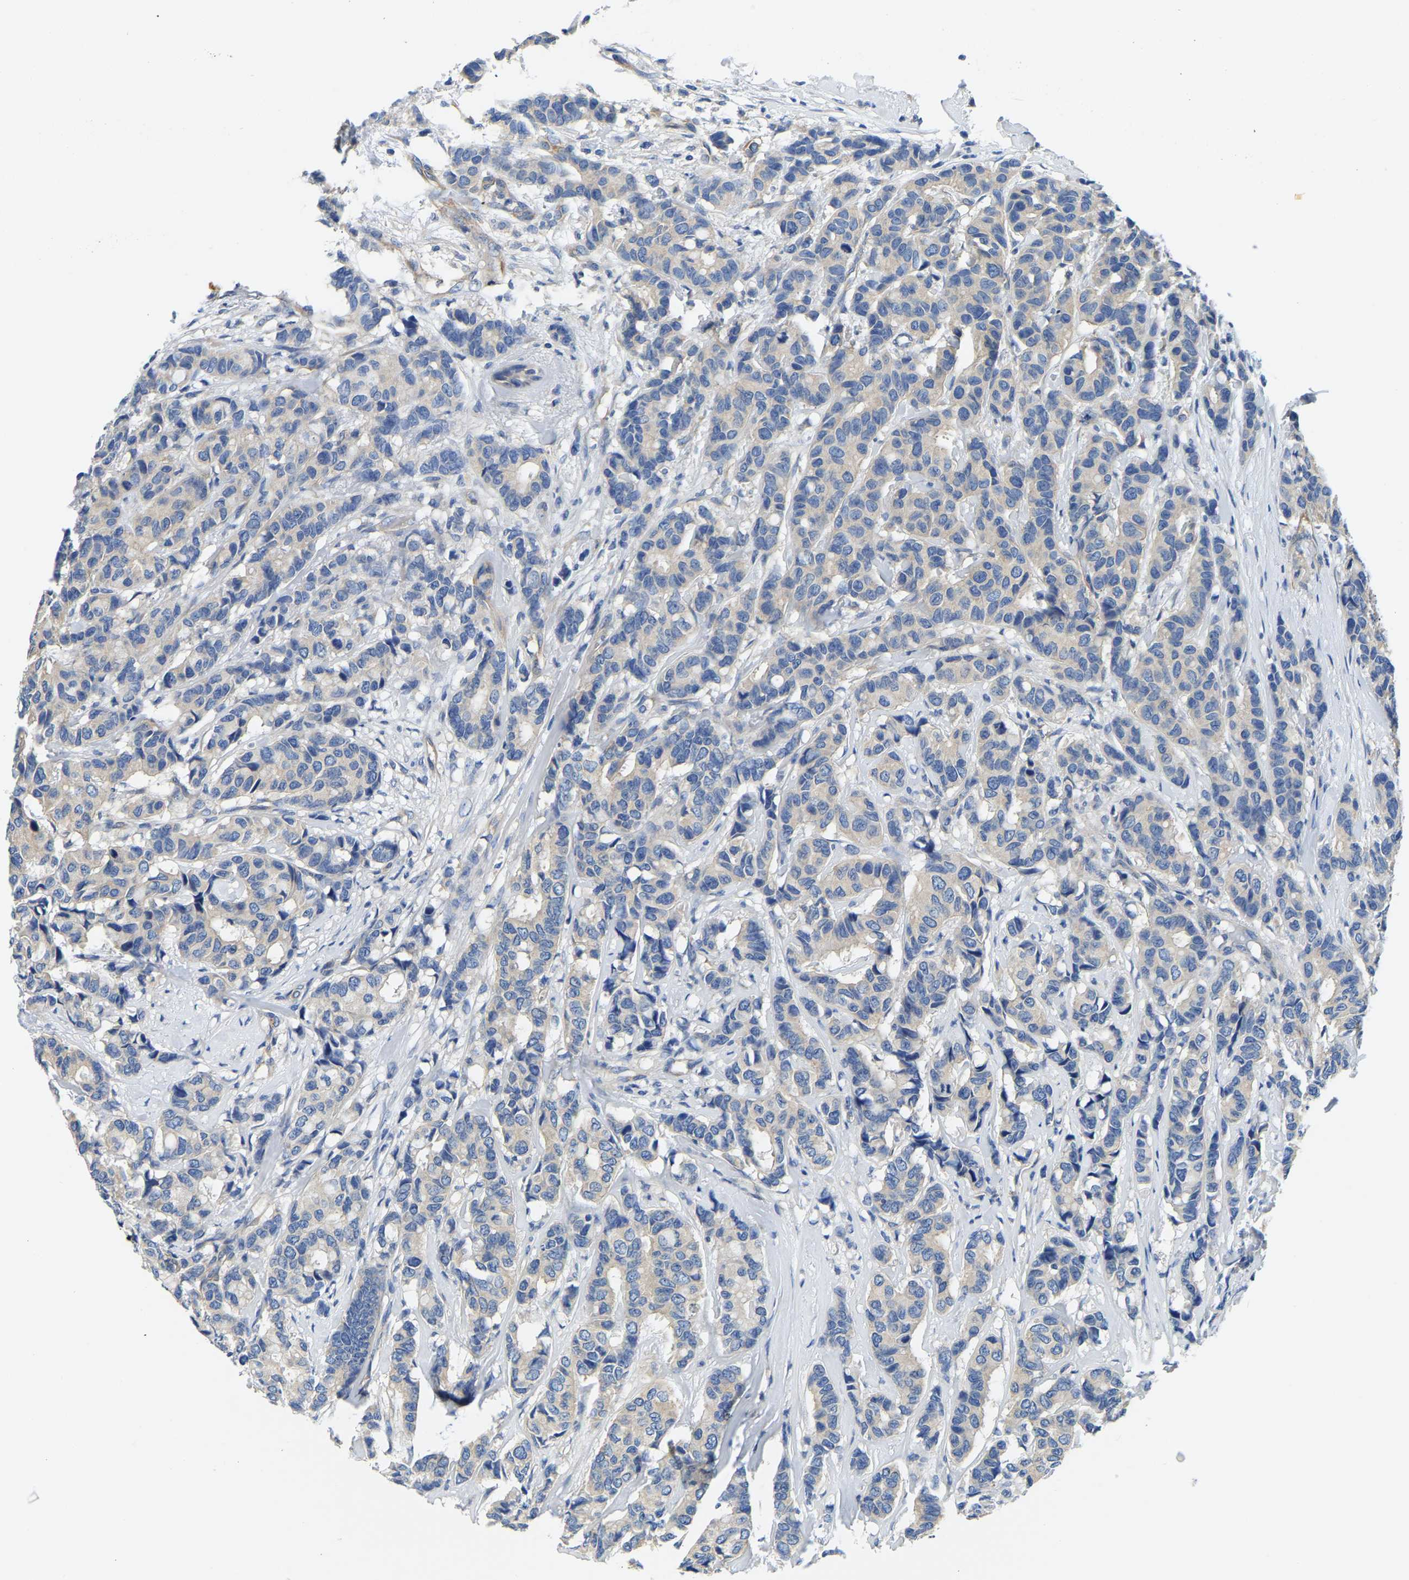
{"staining": {"intensity": "negative", "quantity": "none", "location": "none"}, "tissue": "breast cancer", "cell_type": "Tumor cells", "image_type": "cancer", "snomed": [{"axis": "morphology", "description": "Duct carcinoma"}, {"axis": "topography", "description": "Breast"}], "caption": "DAB (3,3'-diaminobenzidine) immunohistochemical staining of breast cancer (infiltrating ductal carcinoma) exhibits no significant expression in tumor cells.", "gene": "CSDE1", "patient": {"sex": "female", "age": 87}}